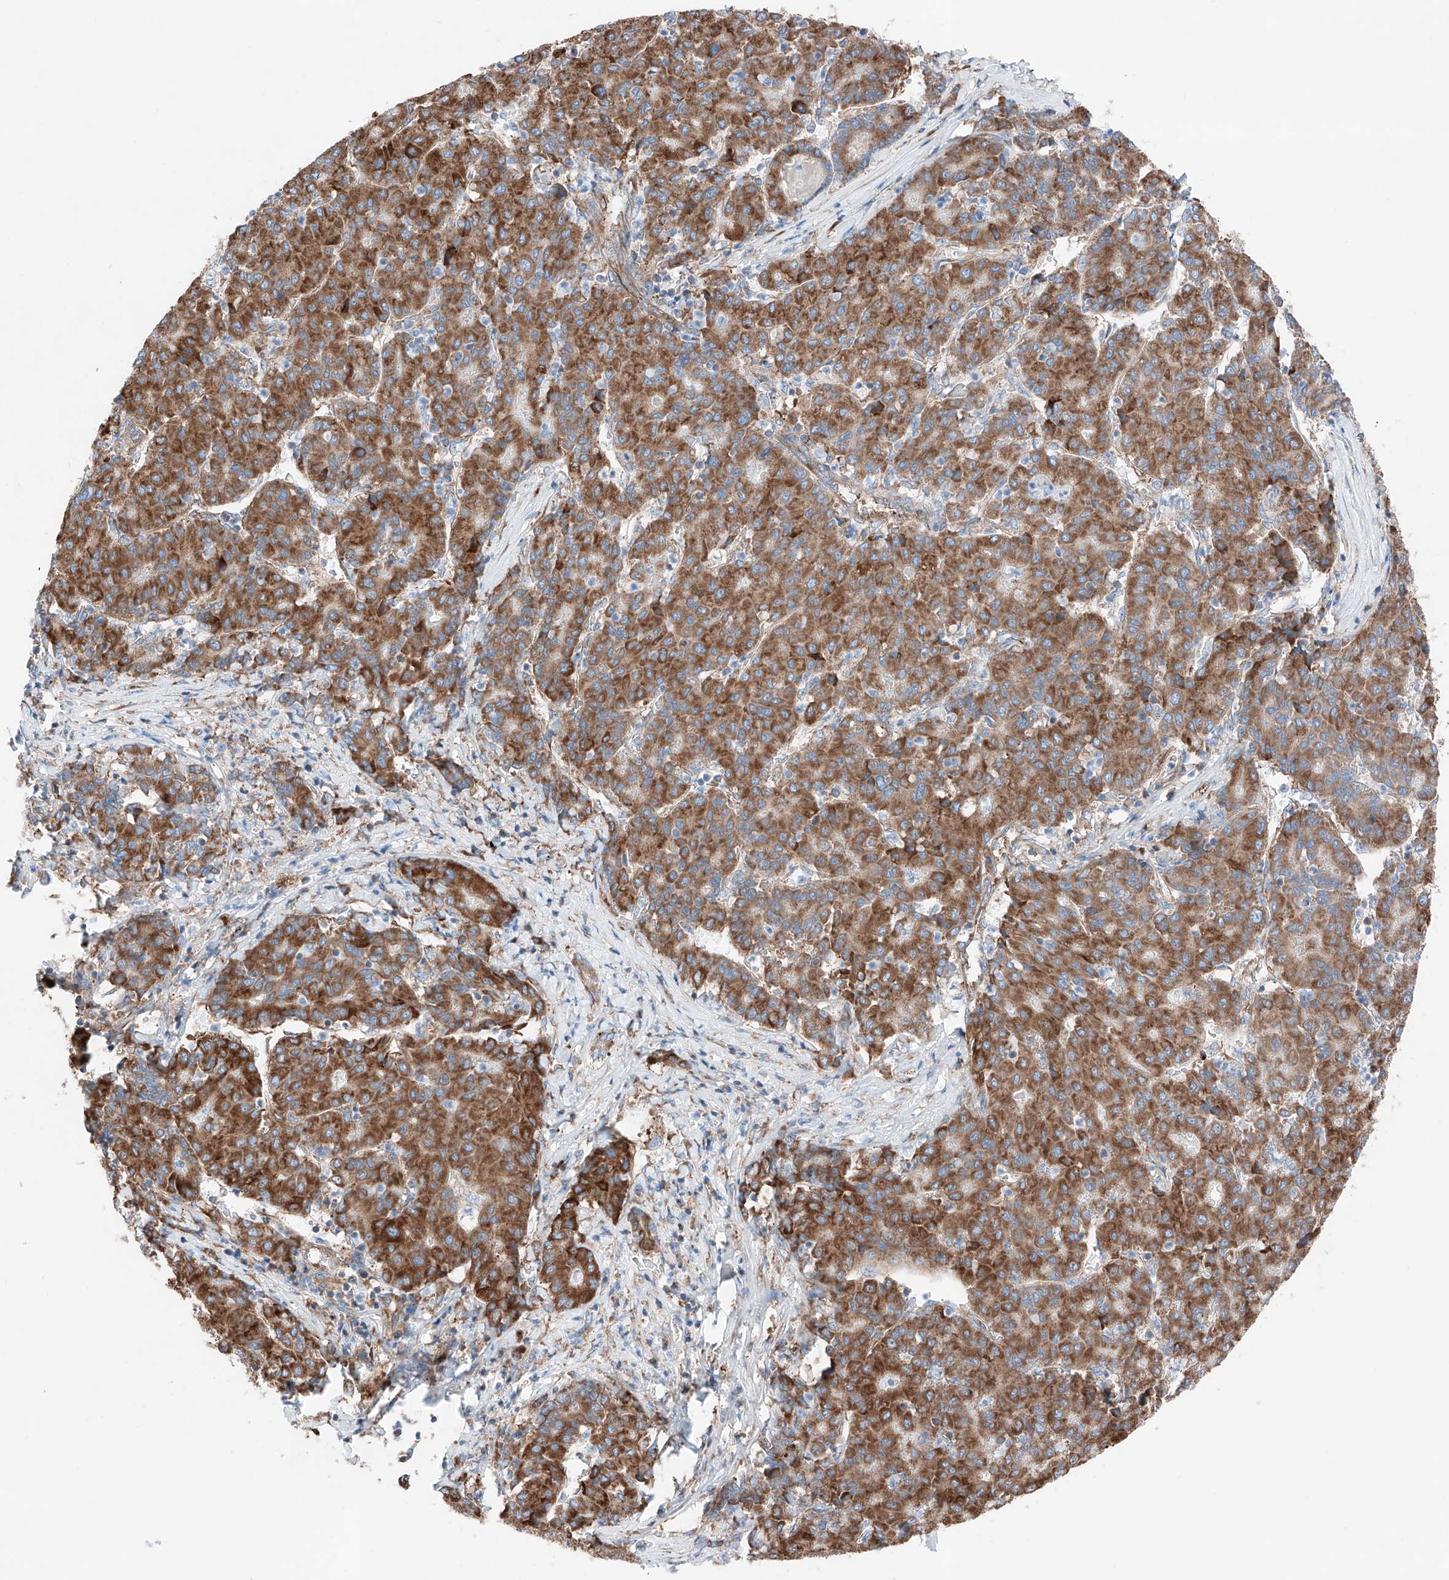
{"staining": {"intensity": "strong", "quantity": ">75%", "location": "cytoplasmic/membranous"}, "tissue": "liver cancer", "cell_type": "Tumor cells", "image_type": "cancer", "snomed": [{"axis": "morphology", "description": "Carcinoma, Hepatocellular, NOS"}, {"axis": "topography", "description": "Liver"}], "caption": "Strong cytoplasmic/membranous protein positivity is appreciated in approximately >75% of tumor cells in liver hepatocellular carcinoma.", "gene": "CRELD1", "patient": {"sex": "male", "age": 65}}